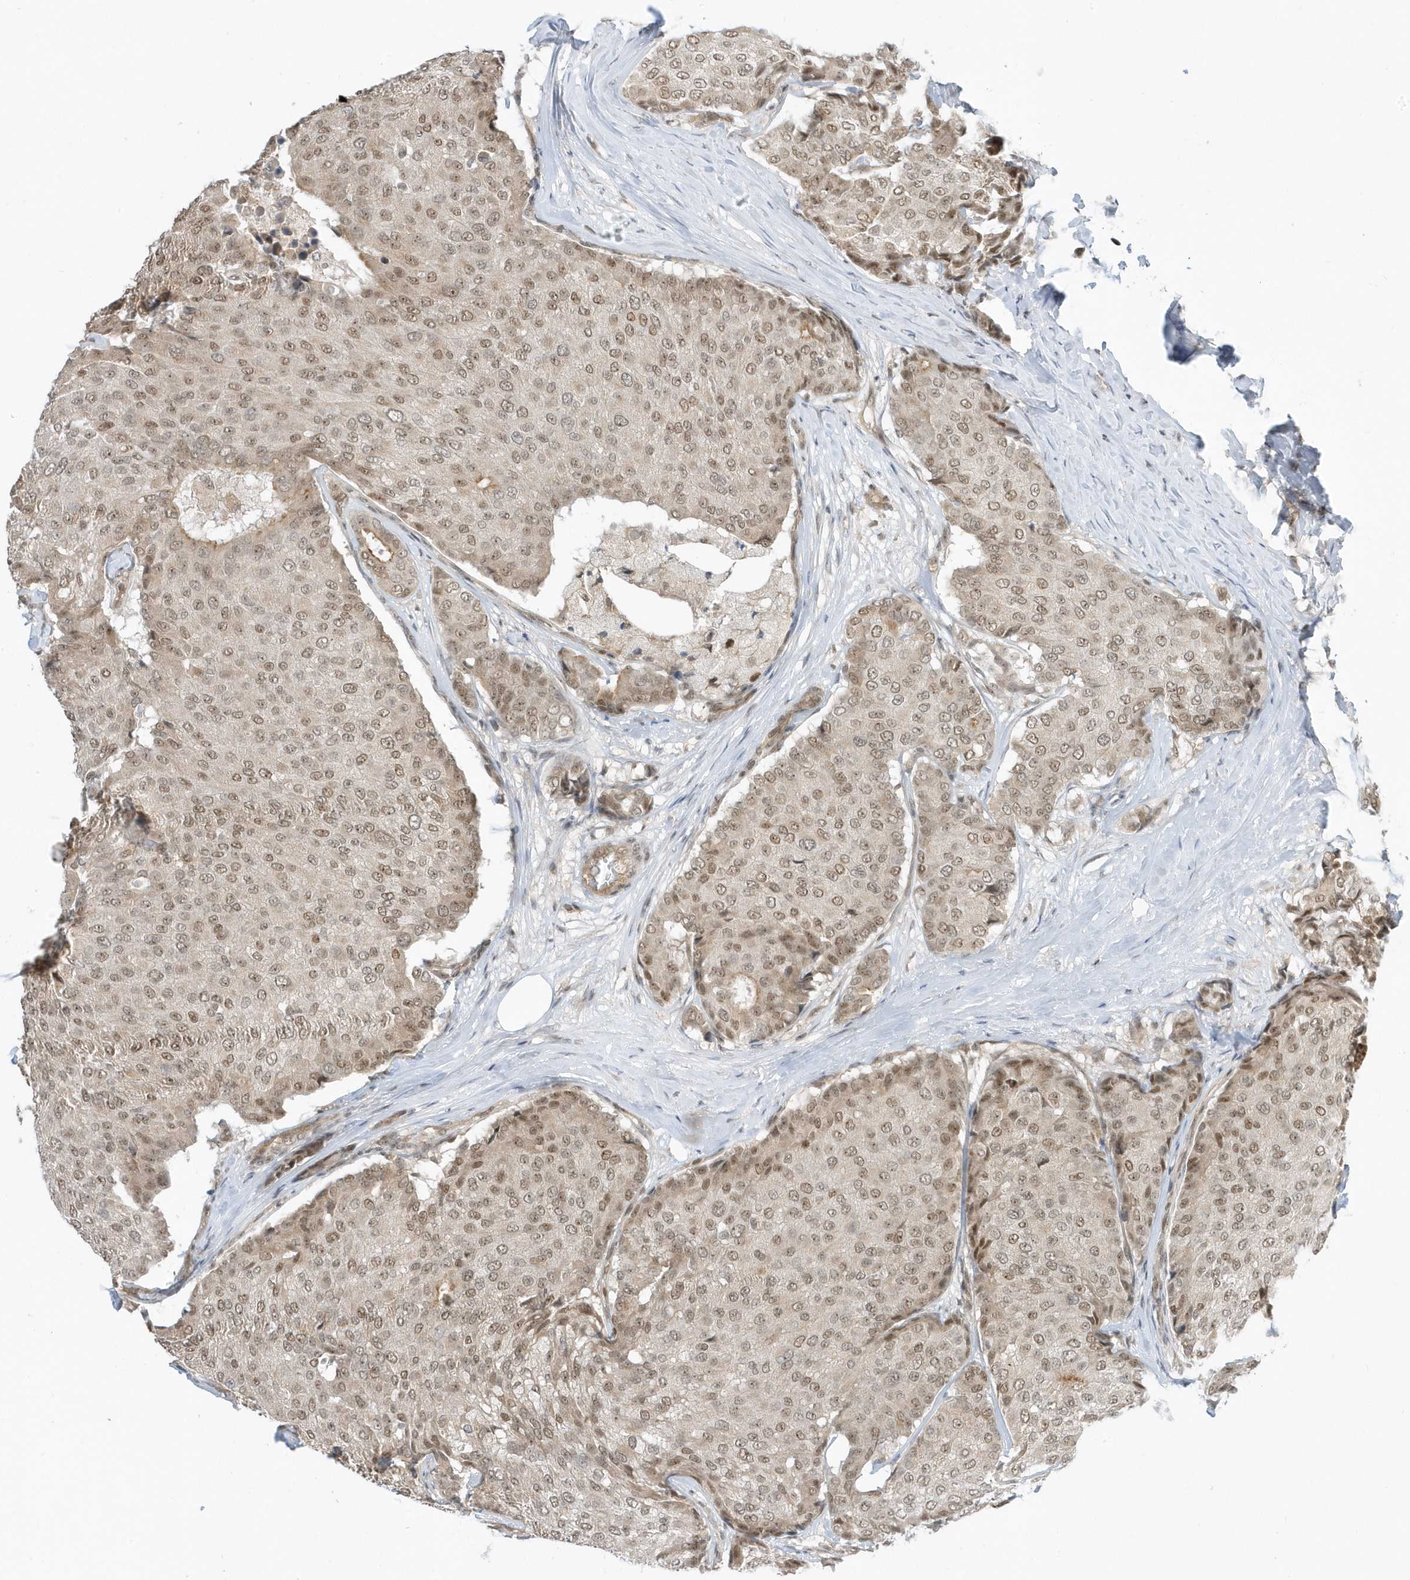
{"staining": {"intensity": "moderate", "quantity": ">75%", "location": "nuclear"}, "tissue": "breast cancer", "cell_type": "Tumor cells", "image_type": "cancer", "snomed": [{"axis": "morphology", "description": "Duct carcinoma"}, {"axis": "topography", "description": "Breast"}], "caption": "Immunohistochemistry (IHC) image of neoplastic tissue: breast invasive ductal carcinoma stained using IHC reveals medium levels of moderate protein expression localized specifically in the nuclear of tumor cells, appearing as a nuclear brown color.", "gene": "ZNF740", "patient": {"sex": "female", "age": 75}}